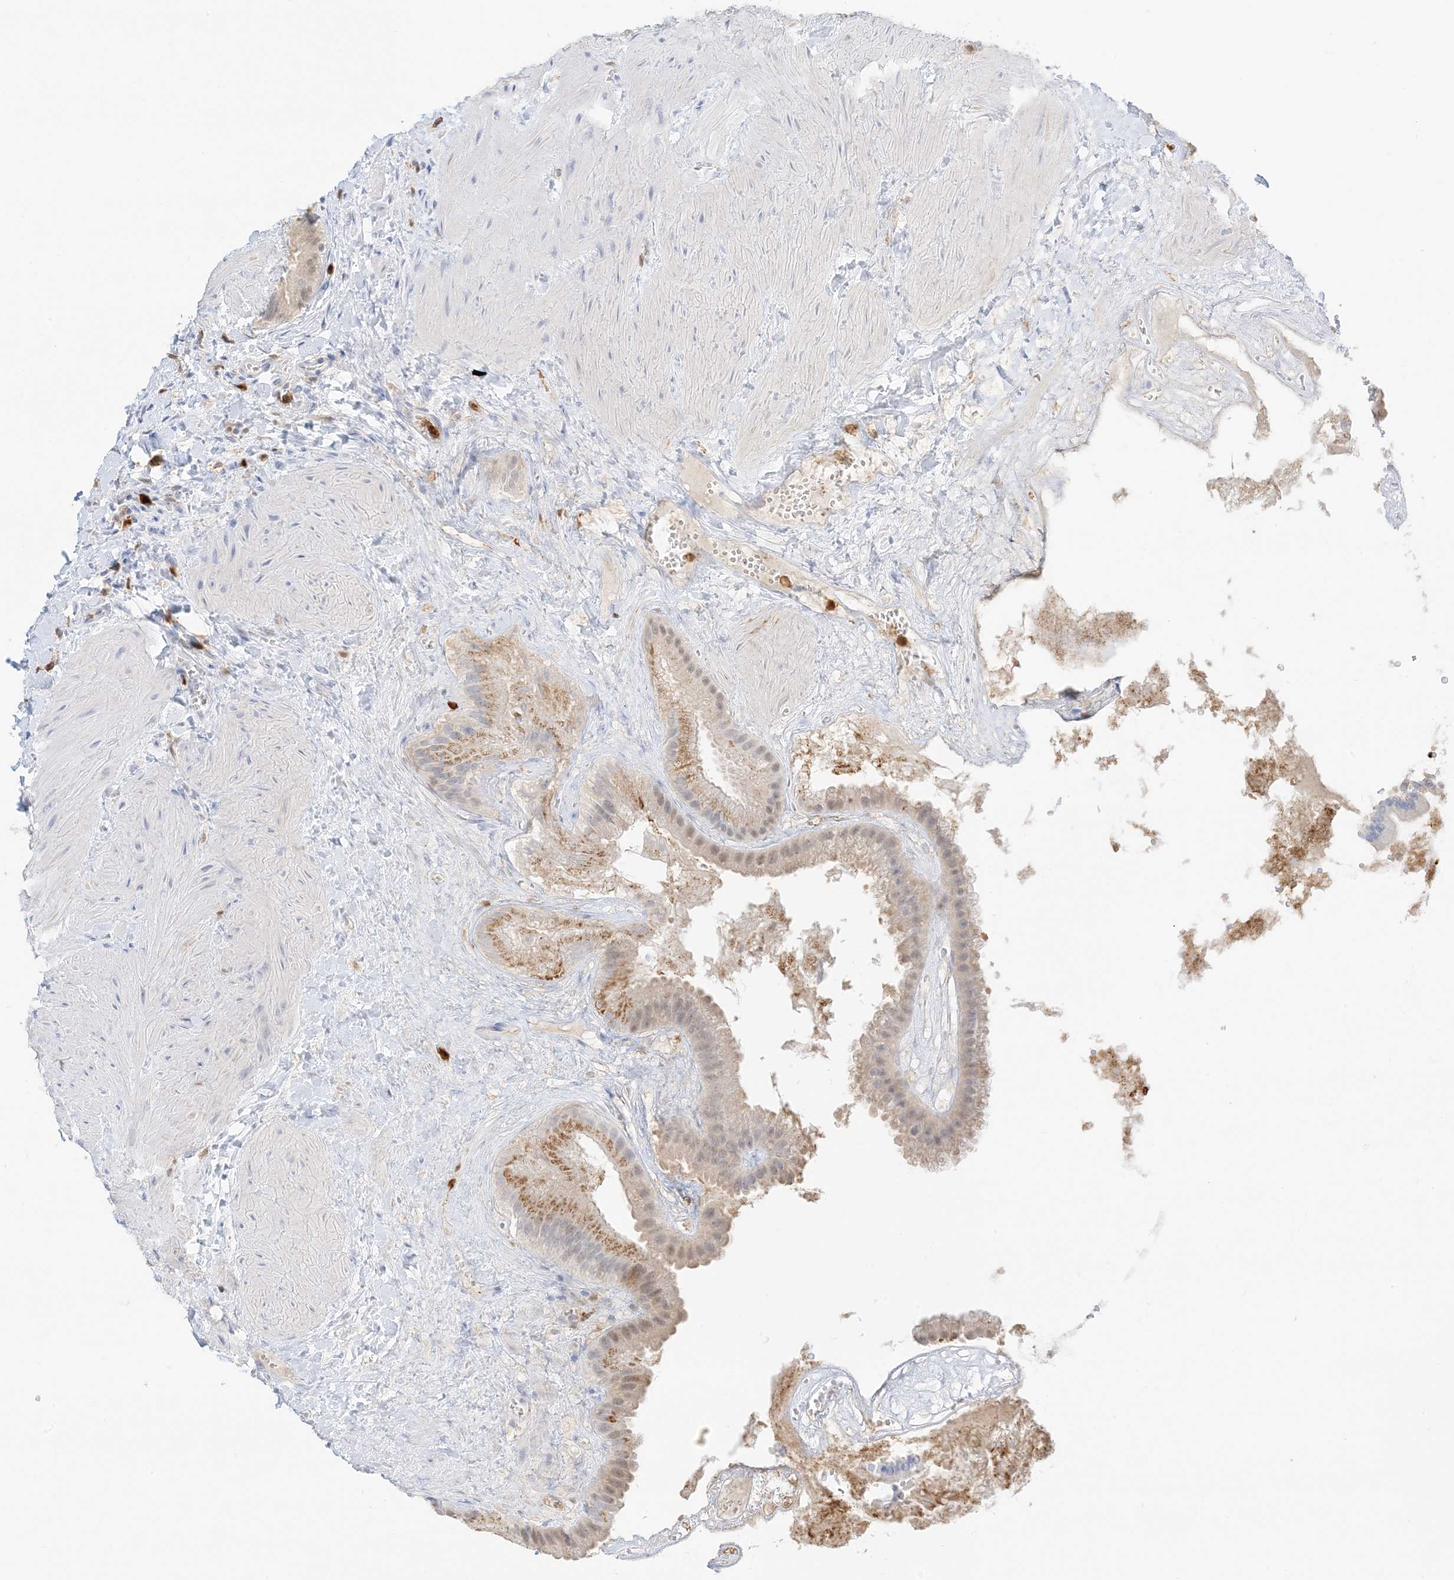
{"staining": {"intensity": "weak", "quantity": ">75%", "location": "cytoplasmic/membranous,nuclear"}, "tissue": "gallbladder", "cell_type": "Glandular cells", "image_type": "normal", "snomed": [{"axis": "morphology", "description": "Normal tissue, NOS"}, {"axis": "topography", "description": "Gallbladder"}], "caption": "Unremarkable gallbladder was stained to show a protein in brown. There is low levels of weak cytoplasmic/membranous,nuclear positivity in about >75% of glandular cells.", "gene": "GCA", "patient": {"sex": "male", "age": 55}}